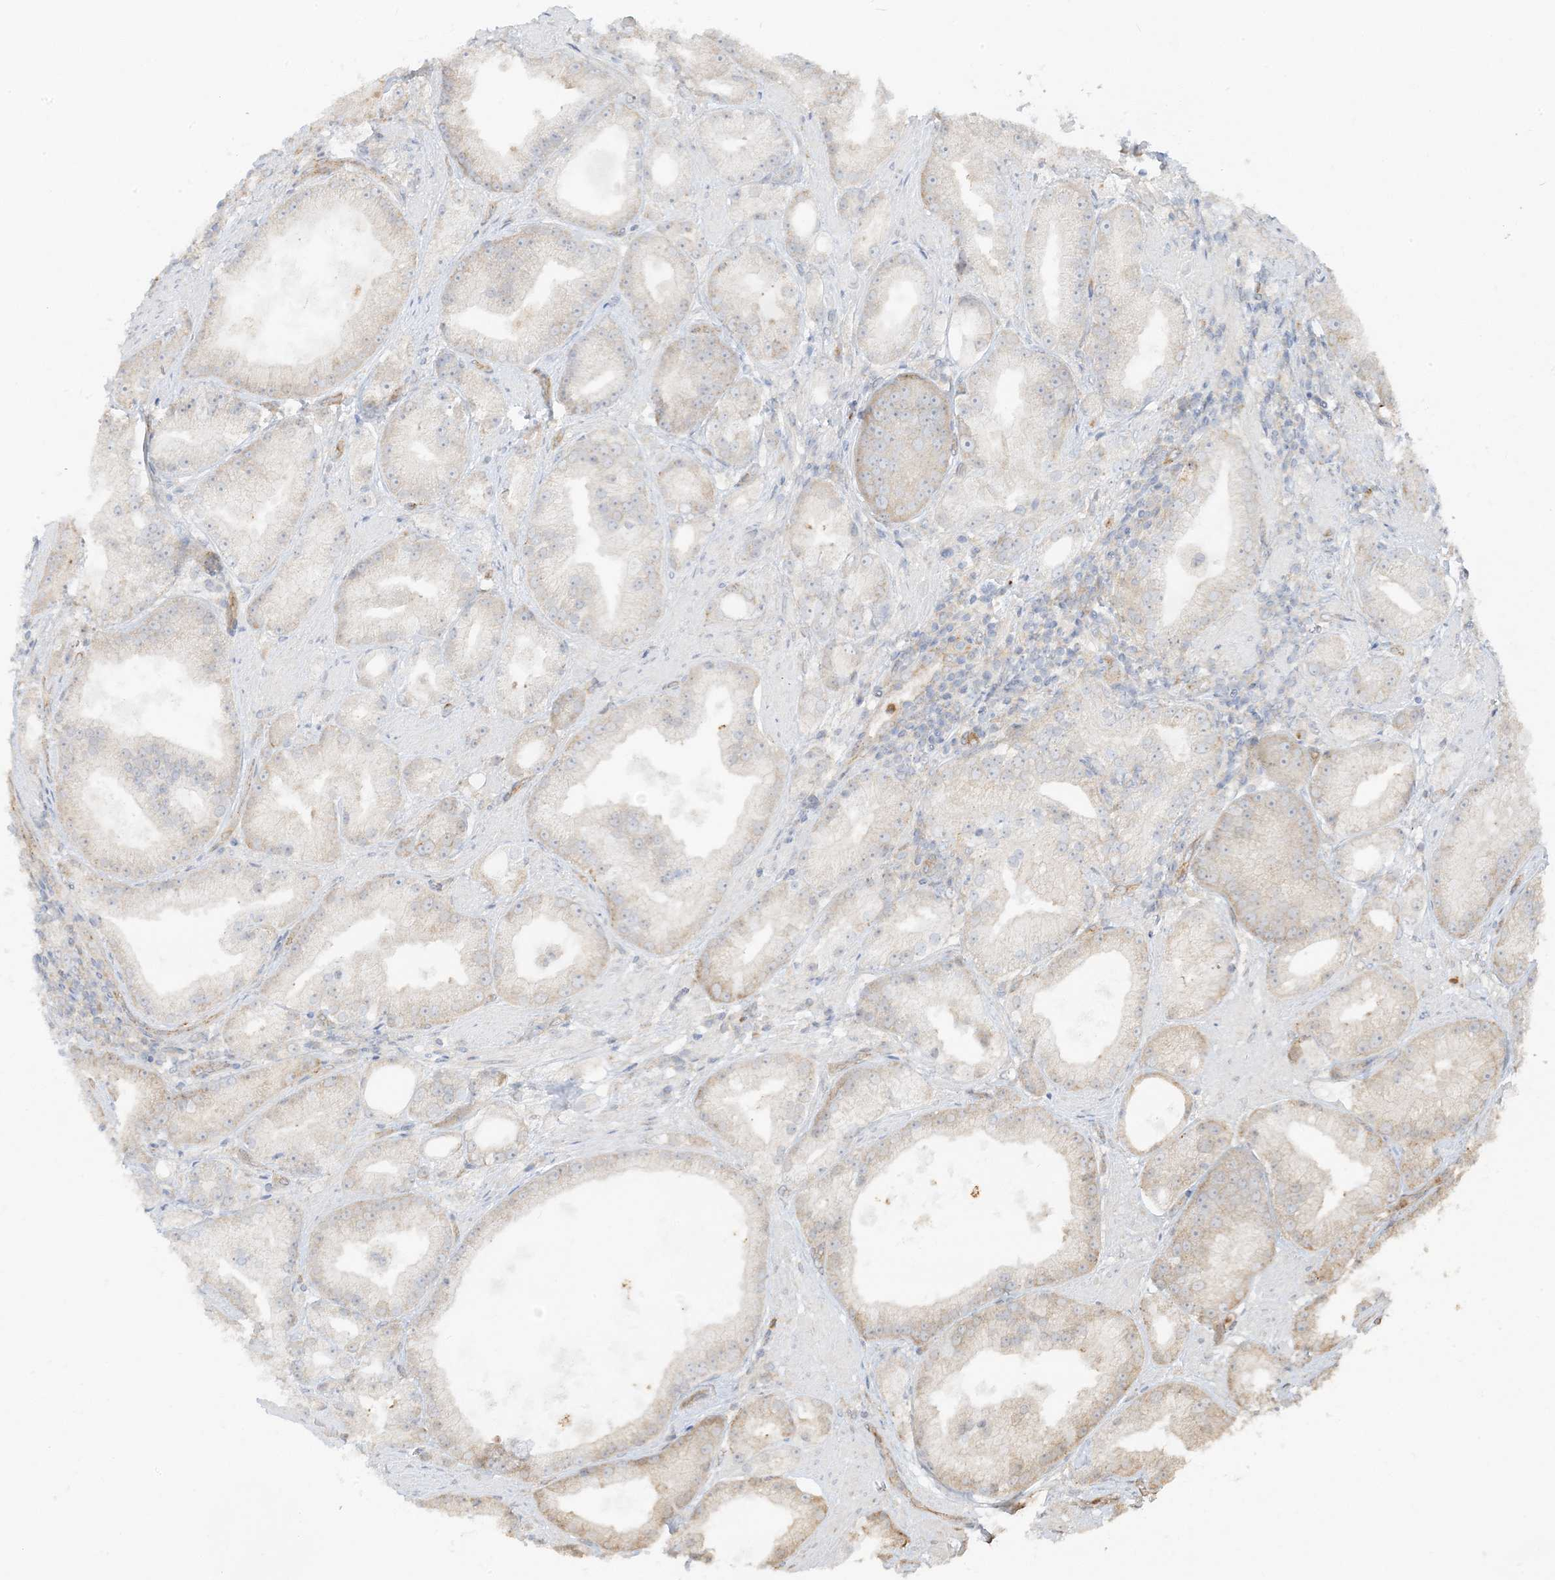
{"staining": {"intensity": "weak", "quantity": "<25%", "location": "cytoplasmic/membranous"}, "tissue": "prostate cancer", "cell_type": "Tumor cells", "image_type": "cancer", "snomed": [{"axis": "morphology", "description": "Adenocarcinoma, Low grade"}, {"axis": "topography", "description": "Prostate"}], "caption": "IHC micrograph of prostate cancer (low-grade adenocarcinoma) stained for a protein (brown), which displays no expression in tumor cells. (DAB immunohistochemistry visualized using brightfield microscopy, high magnification).", "gene": "UBAP2L", "patient": {"sex": "male", "age": 67}}